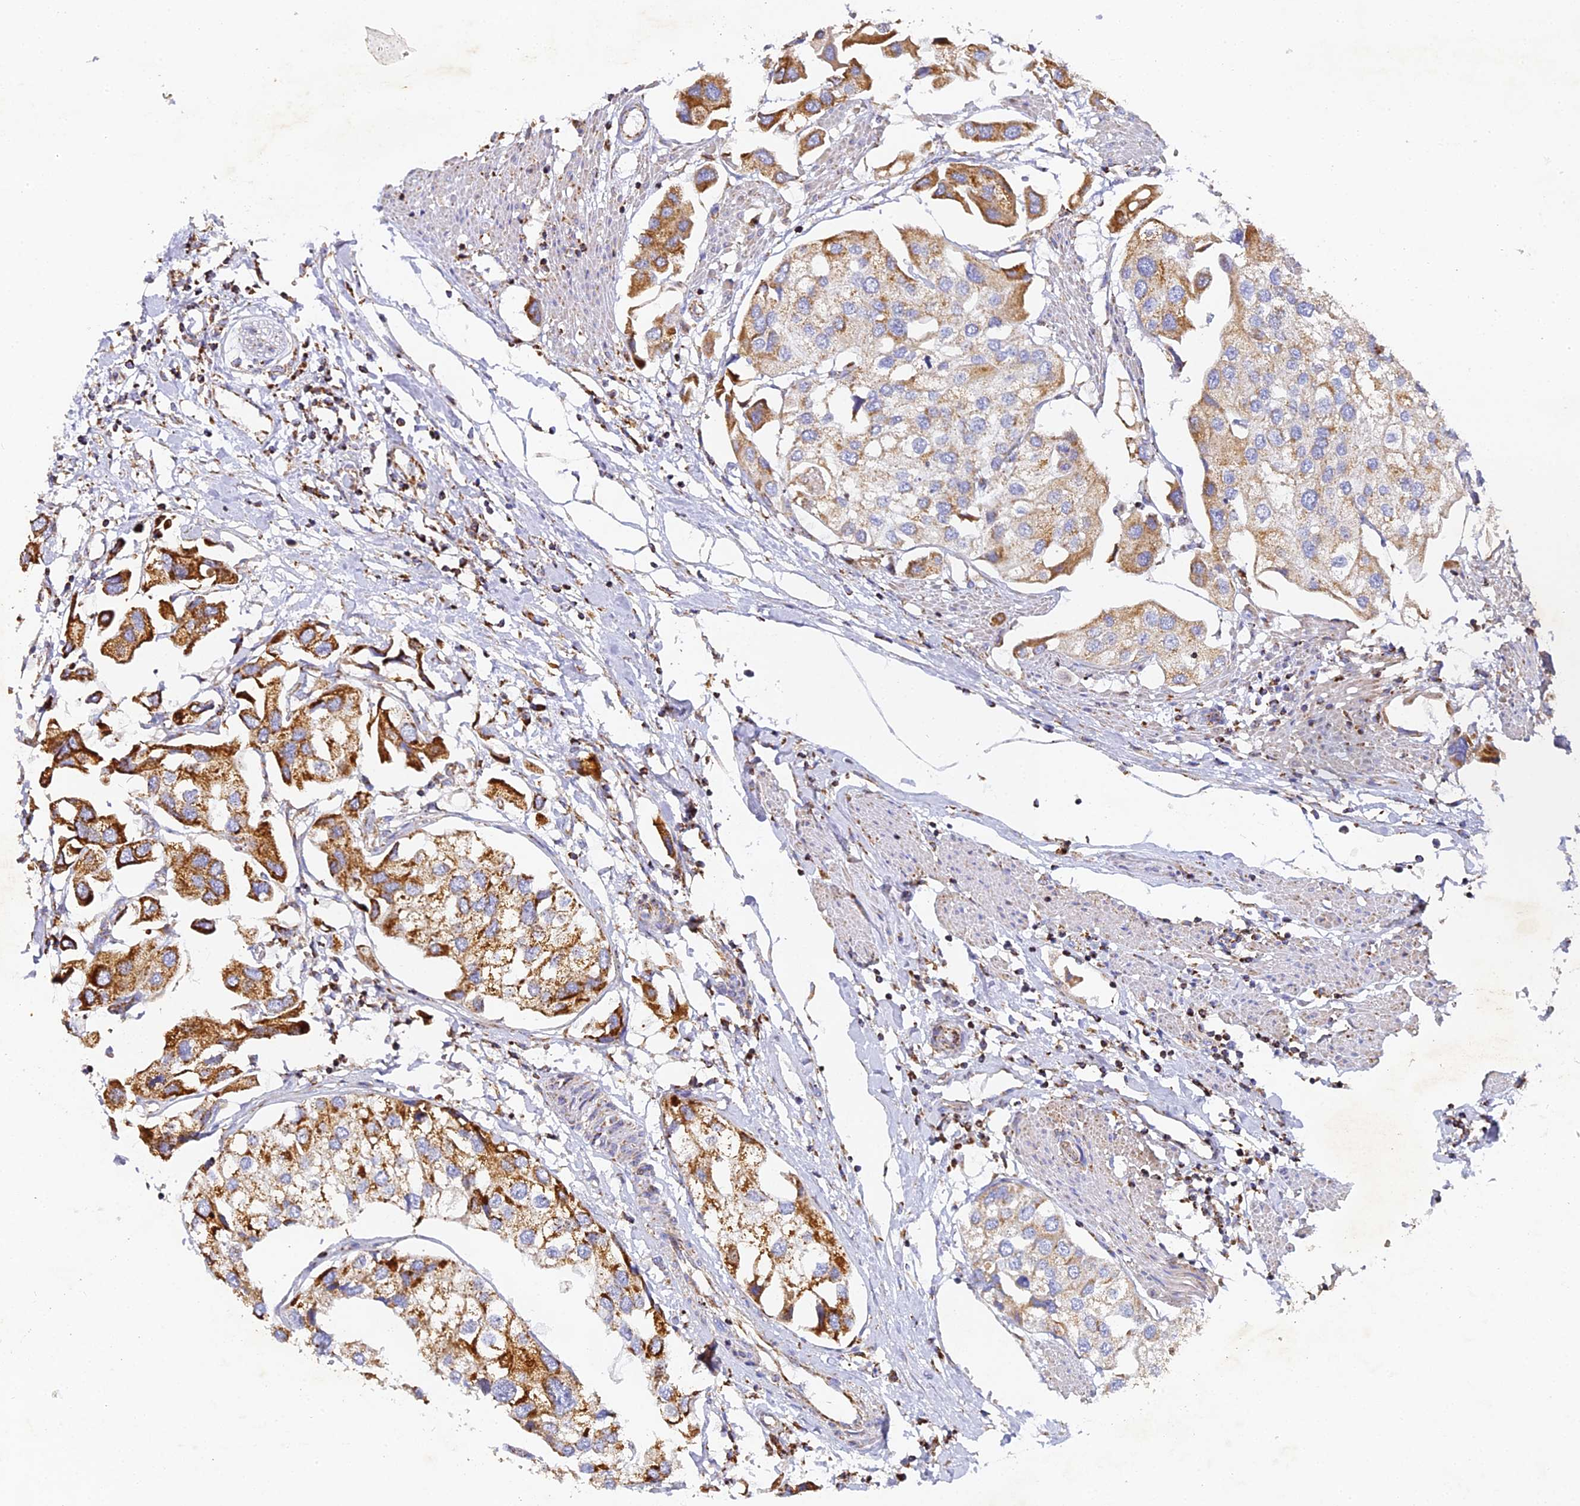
{"staining": {"intensity": "strong", "quantity": "25%-75%", "location": "cytoplasmic/membranous"}, "tissue": "urothelial cancer", "cell_type": "Tumor cells", "image_type": "cancer", "snomed": [{"axis": "morphology", "description": "Urothelial carcinoma, High grade"}, {"axis": "topography", "description": "Urinary bladder"}], "caption": "Immunohistochemical staining of human urothelial cancer exhibits strong cytoplasmic/membranous protein positivity in about 25%-75% of tumor cells.", "gene": "DONSON", "patient": {"sex": "male", "age": 64}}